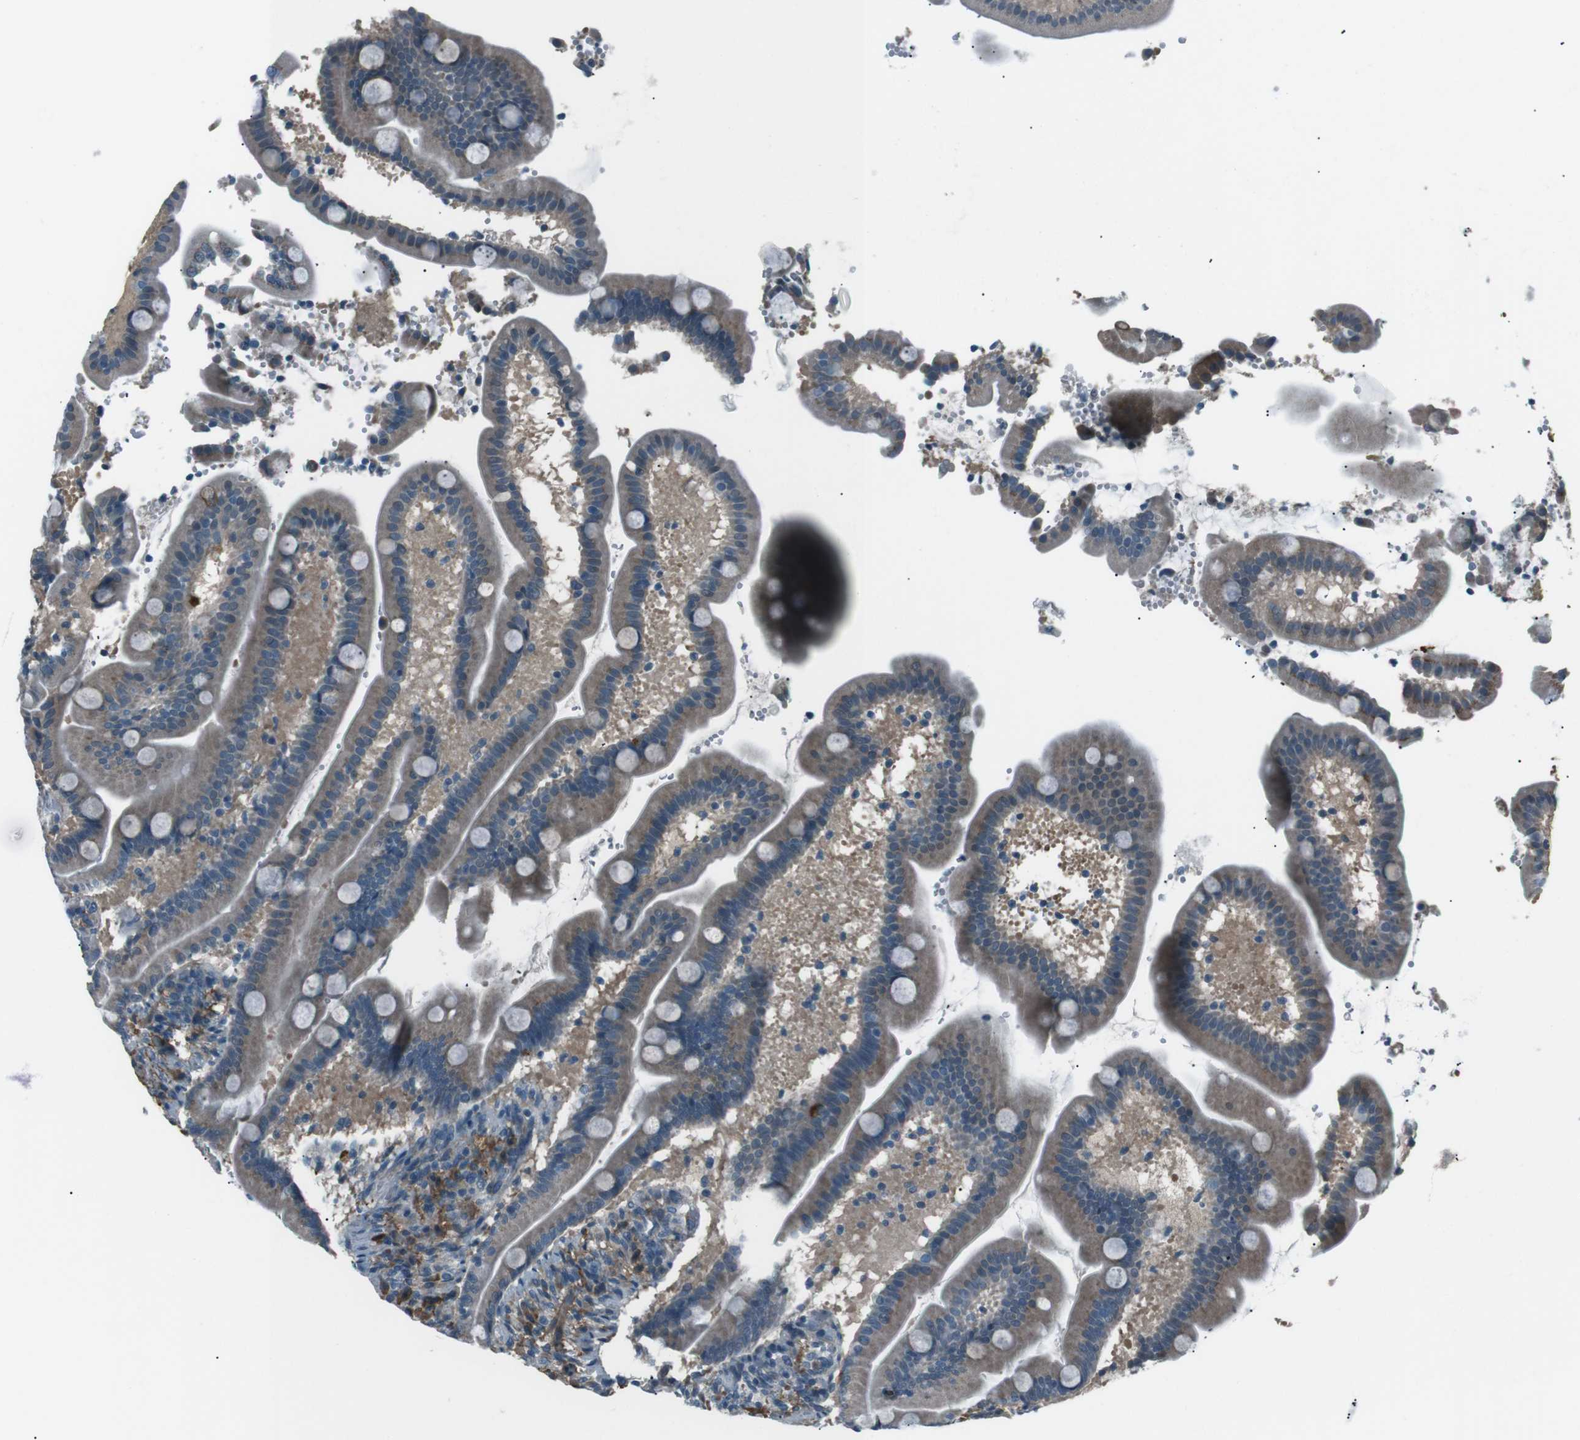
{"staining": {"intensity": "moderate", "quantity": ">75%", "location": "cytoplasmic/membranous"}, "tissue": "duodenum", "cell_type": "Glandular cells", "image_type": "normal", "snomed": [{"axis": "morphology", "description": "Normal tissue, NOS"}, {"axis": "topography", "description": "Duodenum"}], "caption": "Duodenum stained with a brown dye displays moderate cytoplasmic/membranous positive expression in approximately >75% of glandular cells.", "gene": "PDLIM5", "patient": {"sex": "male", "age": 54}}